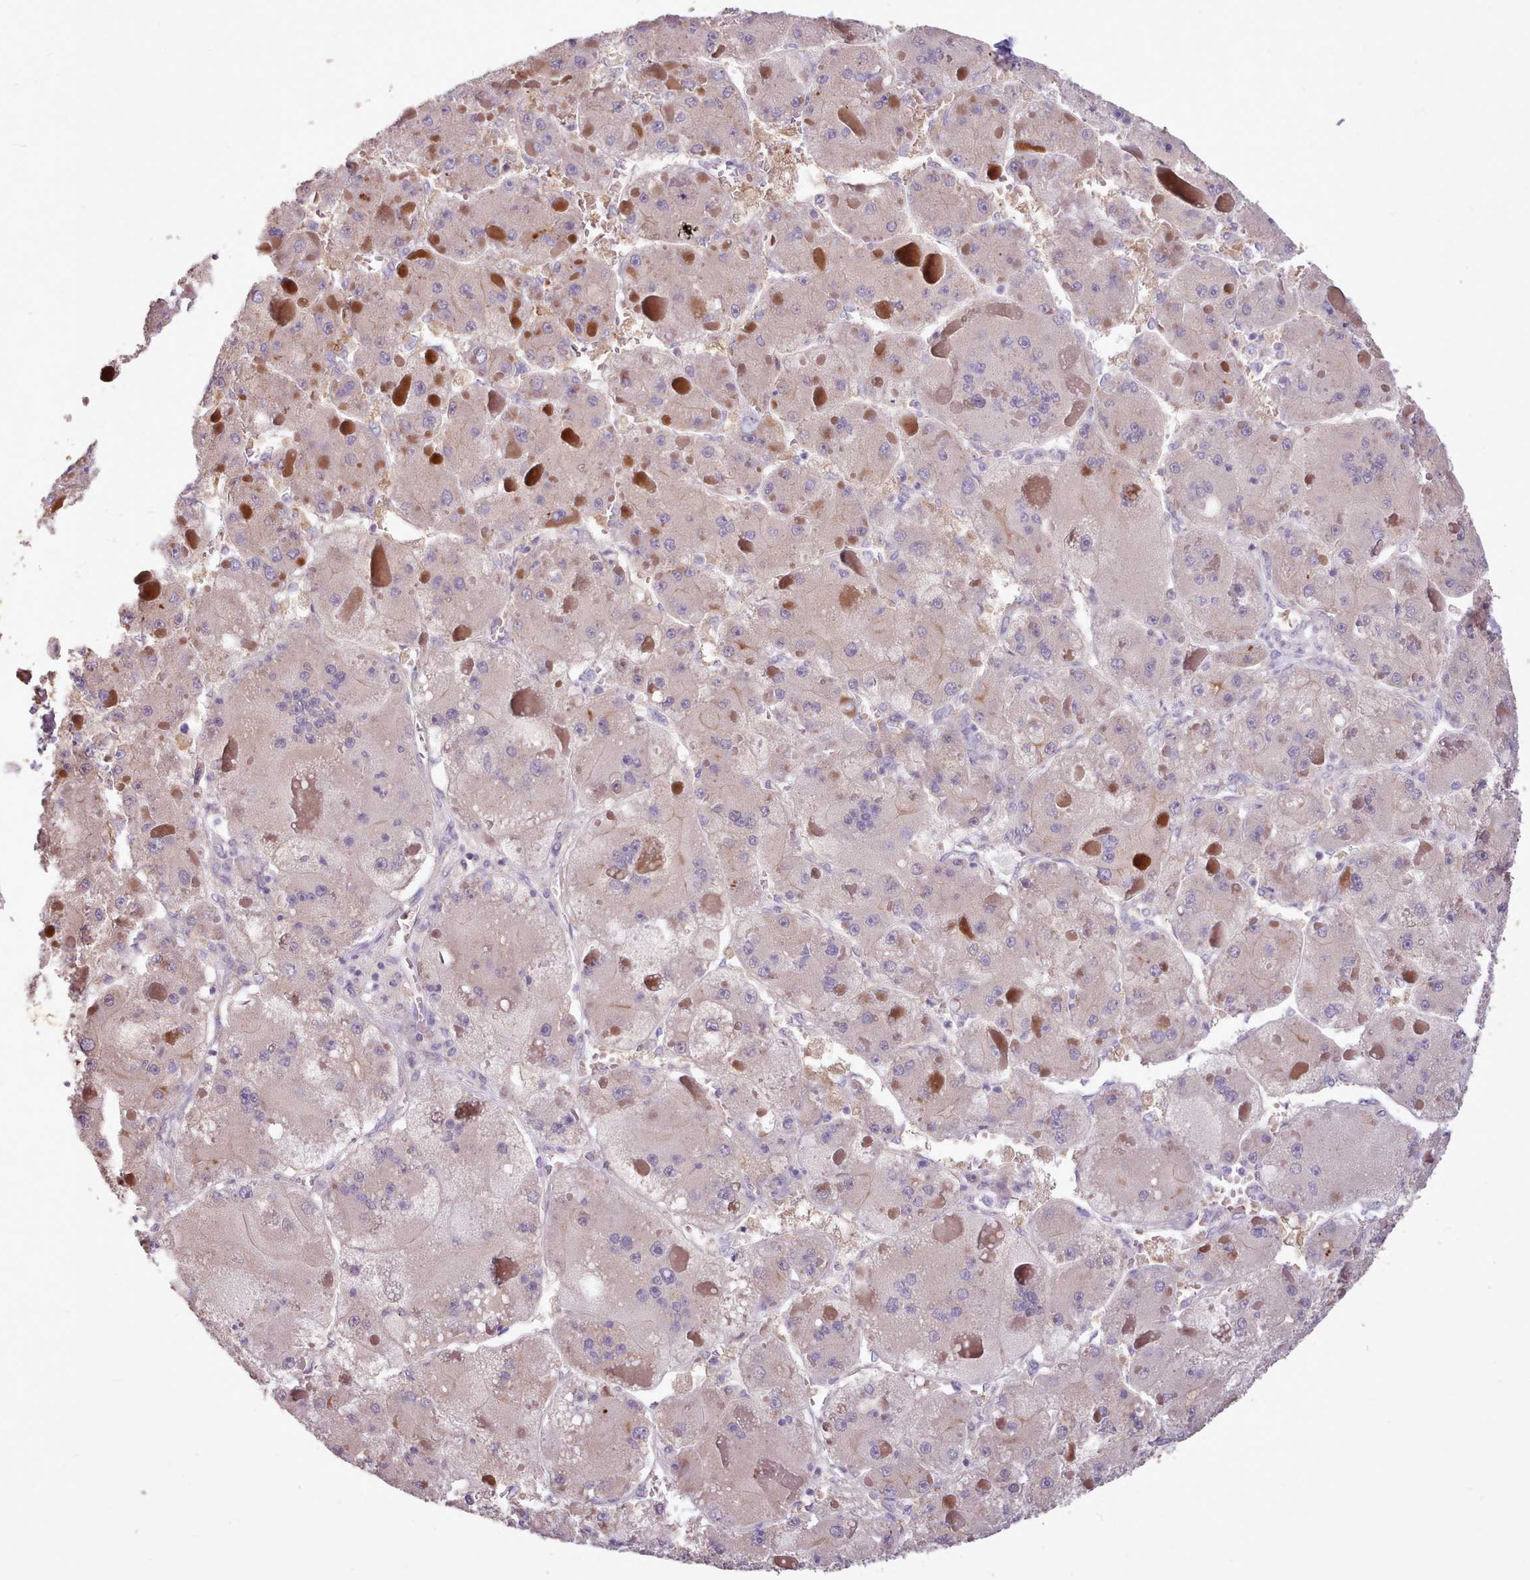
{"staining": {"intensity": "weak", "quantity": "25%-75%", "location": "cytoplasmic/membranous"}, "tissue": "liver cancer", "cell_type": "Tumor cells", "image_type": "cancer", "snomed": [{"axis": "morphology", "description": "Carcinoma, Hepatocellular, NOS"}, {"axis": "topography", "description": "Liver"}], "caption": "DAB (3,3'-diaminobenzidine) immunohistochemical staining of human liver cancer shows weak cytoplasmic/membranous protein staining in approximately 25%-75% of tumor cells.", "gene": "ZNF607", "patient": {"sex": "female", "age": 73}}